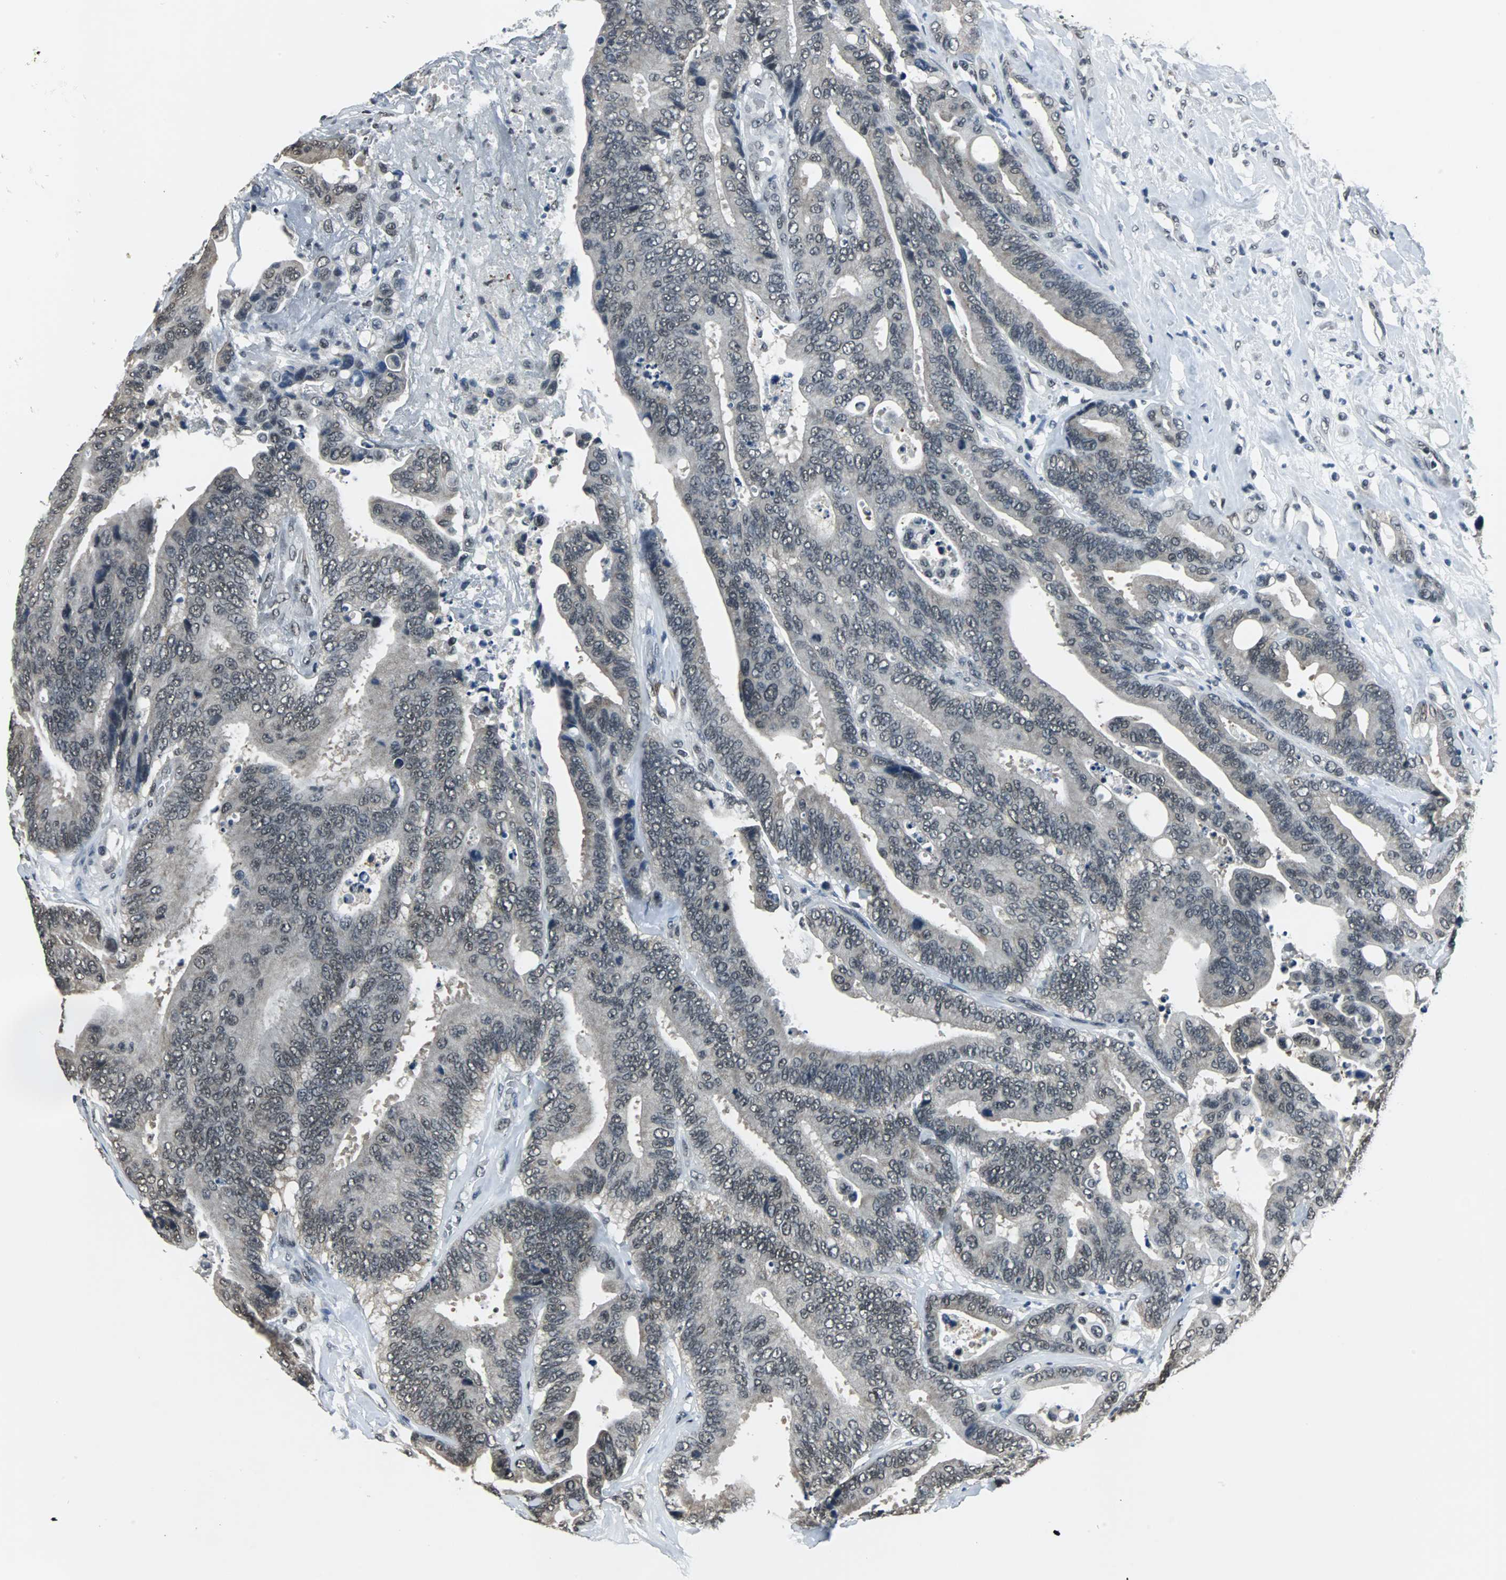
{"staining": {"intensity": "moderate", "quantity": "25%-75%", "location": "cytoplasmic/membranous"}, "tissue": "colorectal cancer", "cell_type": "Tumor cells", "image_type": "cancer", "snomed": [{"axis": "morphology", "description": "Normal tissue, NOS"}, {"axis": "morphology", "description": "Adenocarcinoma, NOS"}, {"axis": "topography", "description": "Colon"}], "caption": "High-power microscopy captured an IHC photomicrograph of adenocarcinoma (colorectal), revealing moderate cytoplasmic/membranous expression in approximately 25%-75% of tumor cells.", "gene": "RBM14", "patient": {"sex": "male", "age": 82}}